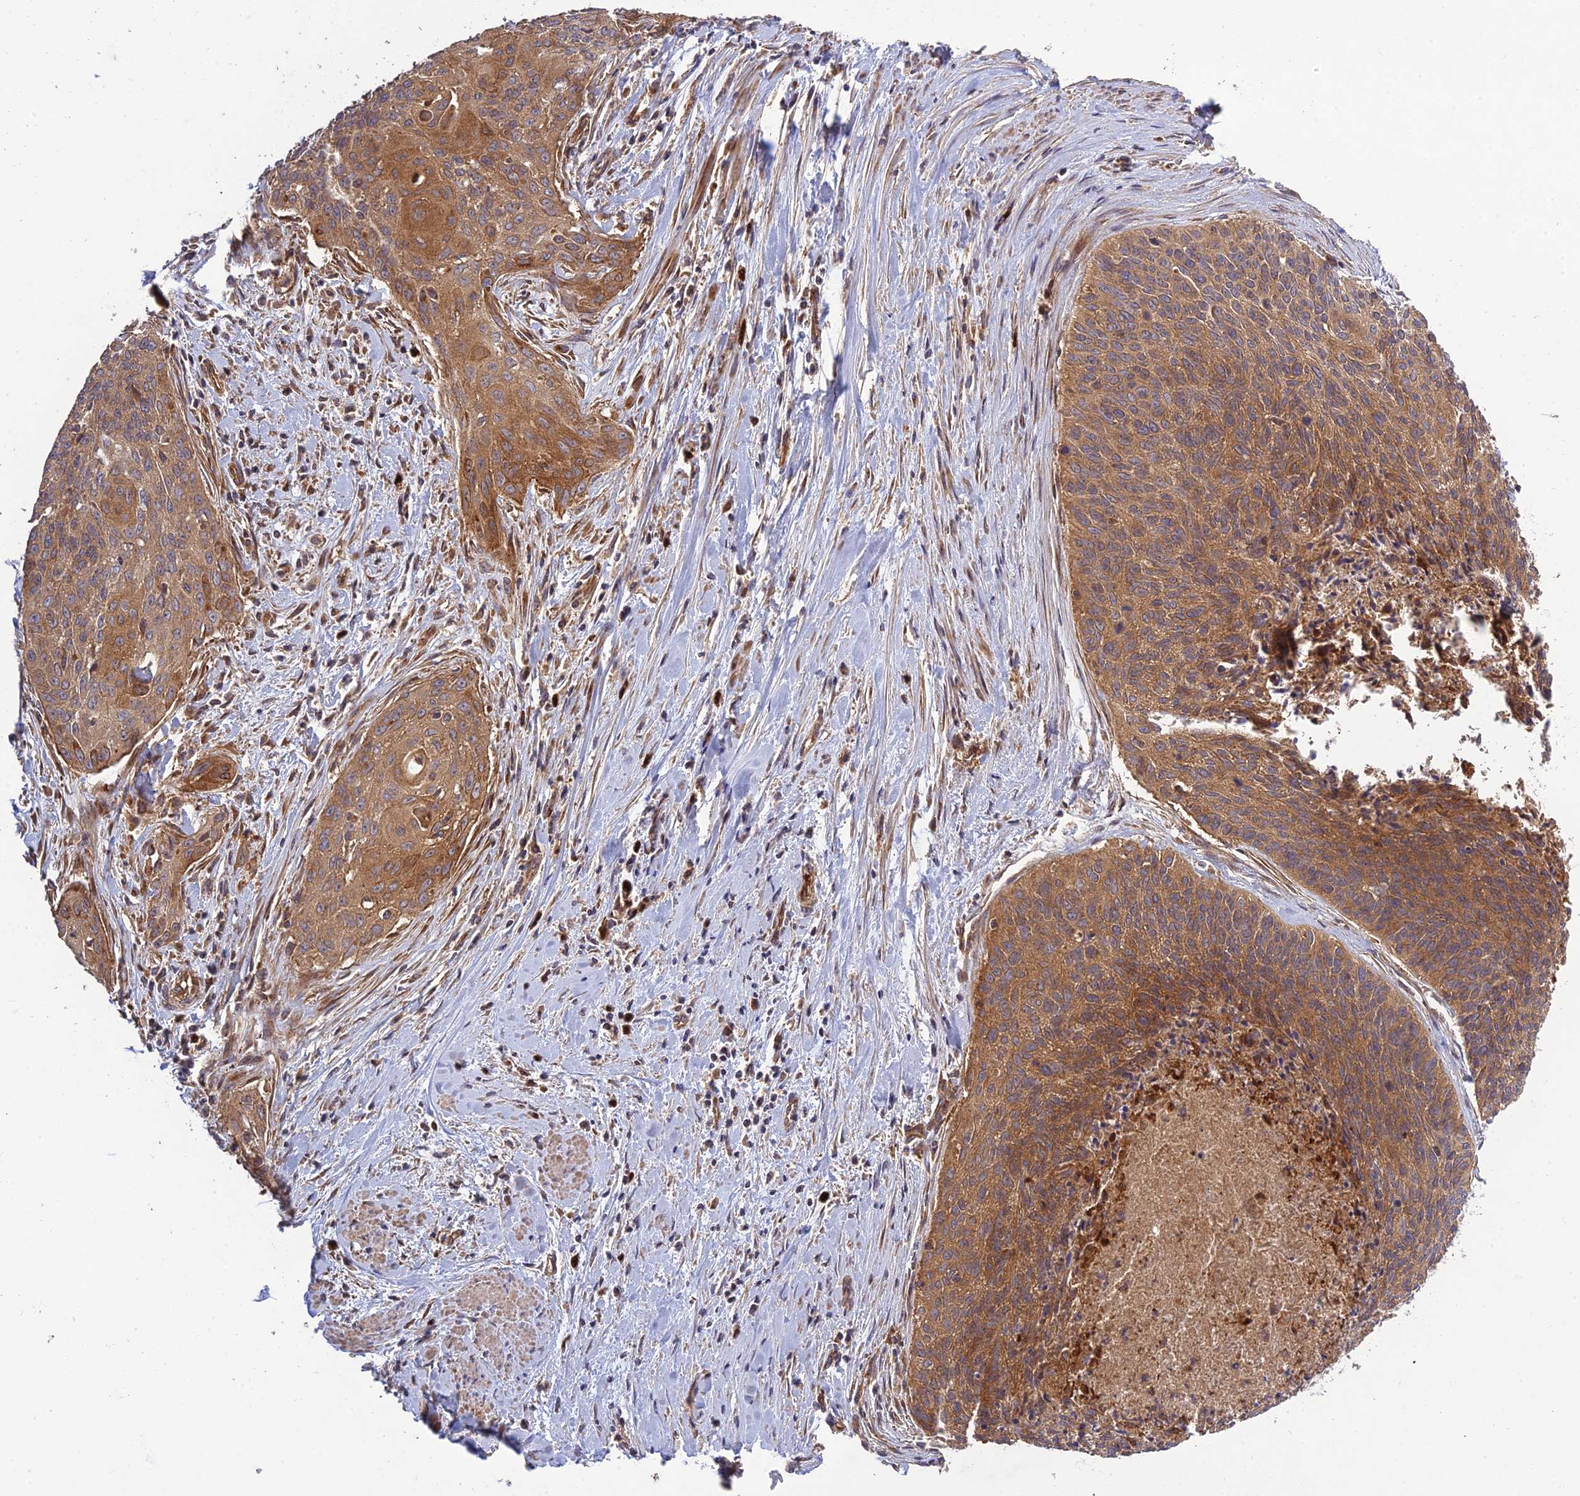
{"staining": {"intensity": "moderate", "quantity": ">75%", "location": "cytoplasmic/membranous"}, "tissue": "cervical cancer", "cell_type": "Tumor cells", "image_type": "cancer", "snomed": [{"axis": "morphology", "description": "Squamous cell carcinoma, NOS"}, {"axis": "topography", "description": "Cervix"}], "caption": "Tumor cells reveal moderate cytoplasmic/membranous staining in about >75% of cells in cervical cancer.", "gene": "TMEM131L", "patient": {"sex": "female", "age": 55}}